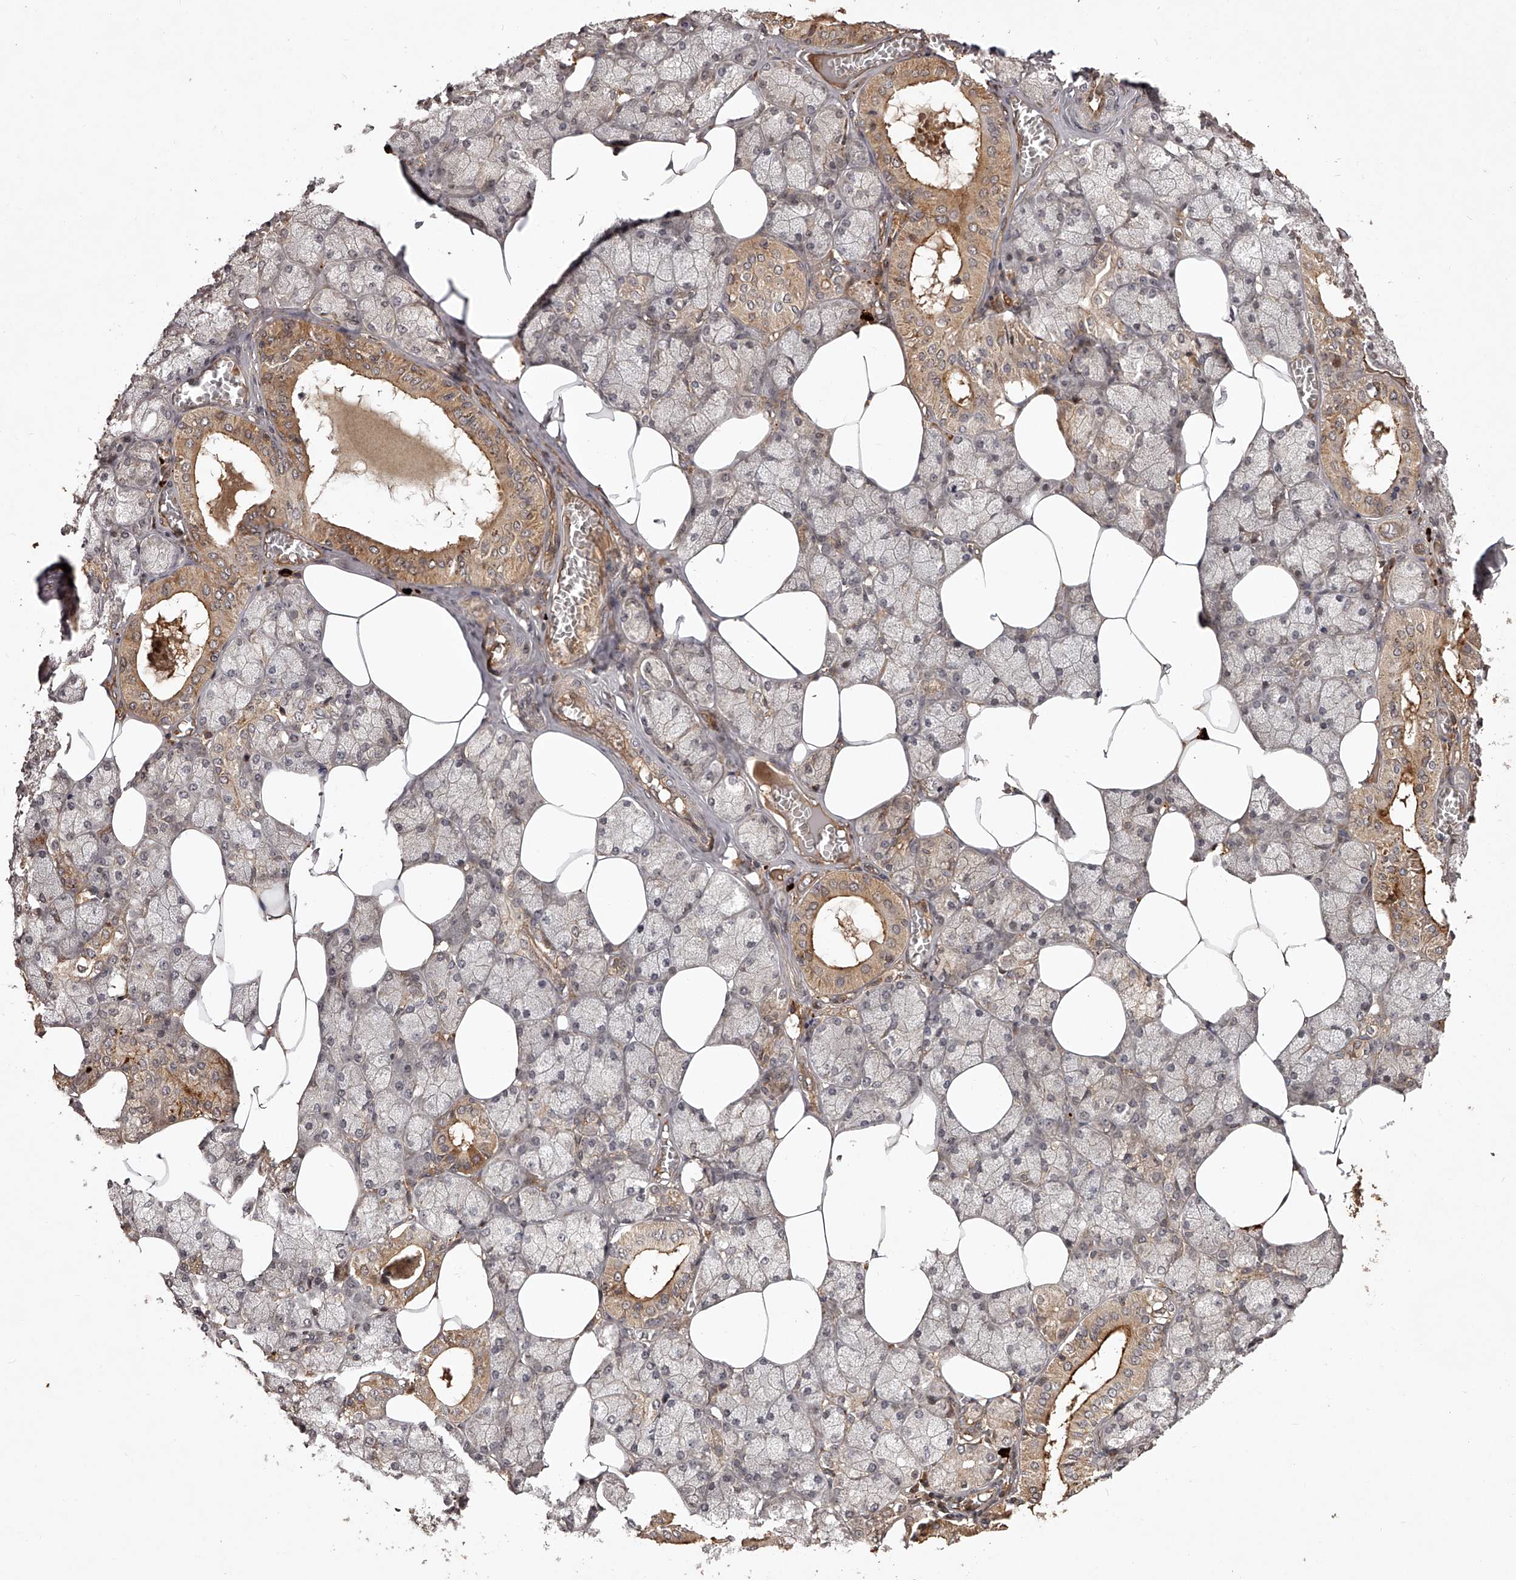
{"staining": {"intensity": "moderate", "quantity": "25%-75%", "location": "cytoplasmic/membranous"}, "tissue": "salivary gland", "cell_type": "Glandular cells", "image_type": "normal", "snomed": [{"axis": "morphology", "description": "Normal tissue, NOS"}, {"axis": "topography", "description": "Salivary gland"}], "caption": "This photomicrograph demonstrates IHC staining of benign human salivary gland, with medium moderate cytoplasmic/membranous expression in about 25%-75% of glandular cells.", "gene": "CRYZL1", "patient": {"sex": "male", "age": 62}}